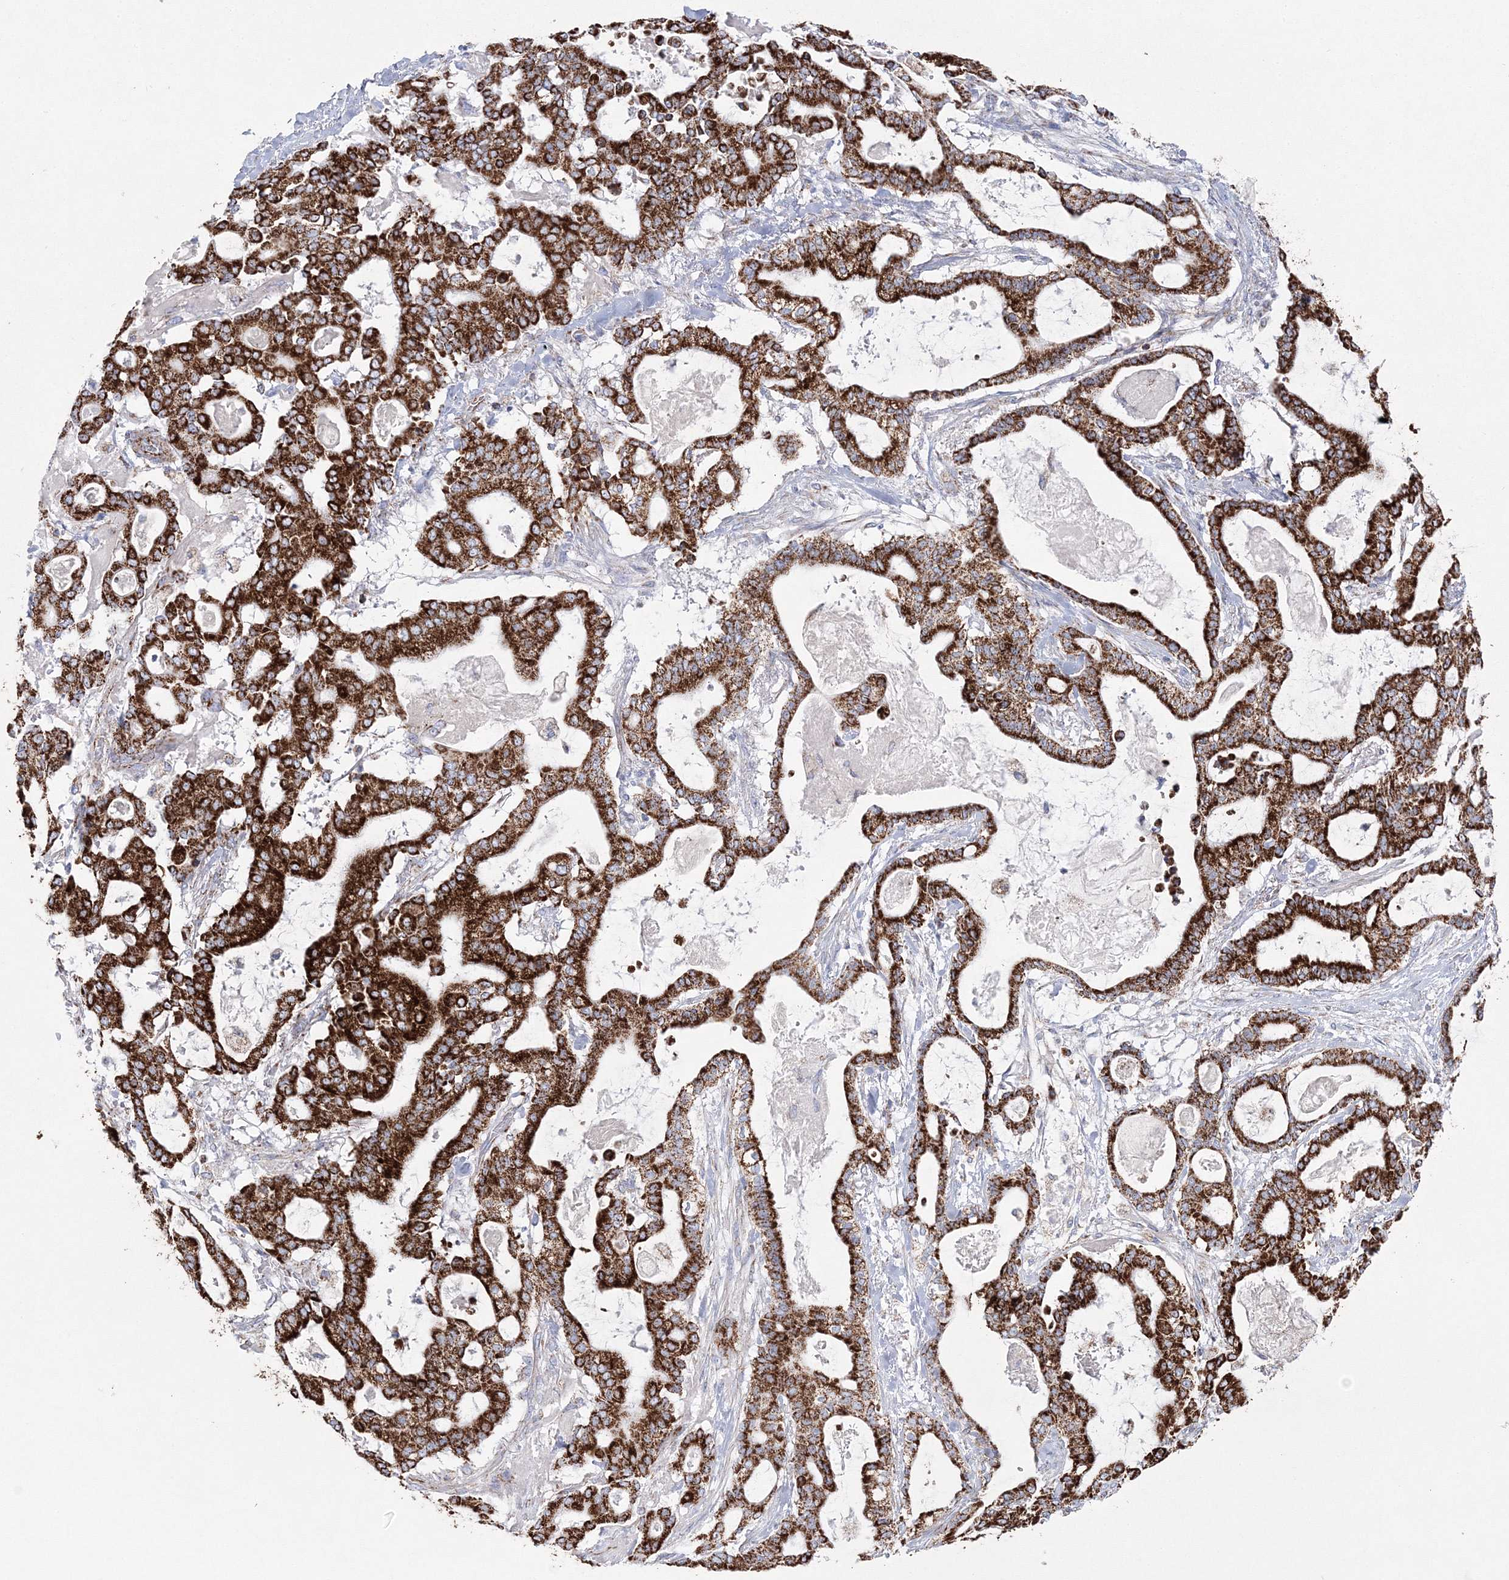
{"staining": {"intensity": "strong", "quantity": ">75%", "location": "cytoplasmic/membranous"}, "tissue": "pancreatic cancer", "cell_type": "Tumor cells", "image_type": "cancer", "snomed": [{"axis": "morphology", "description": "Adenocarcinoma, NOS"}, {"axis": "topography", "description": "Pancreas"}], "caption": "Approximately >75% of tumor cells in human pancreatic adenocarcinoma display strong cytoplasmic/membranous protein staining as visualized by brown immunohistochemical staining.", "gene": "HIBCH", "patient": {"sex": "male", "age": 63}}